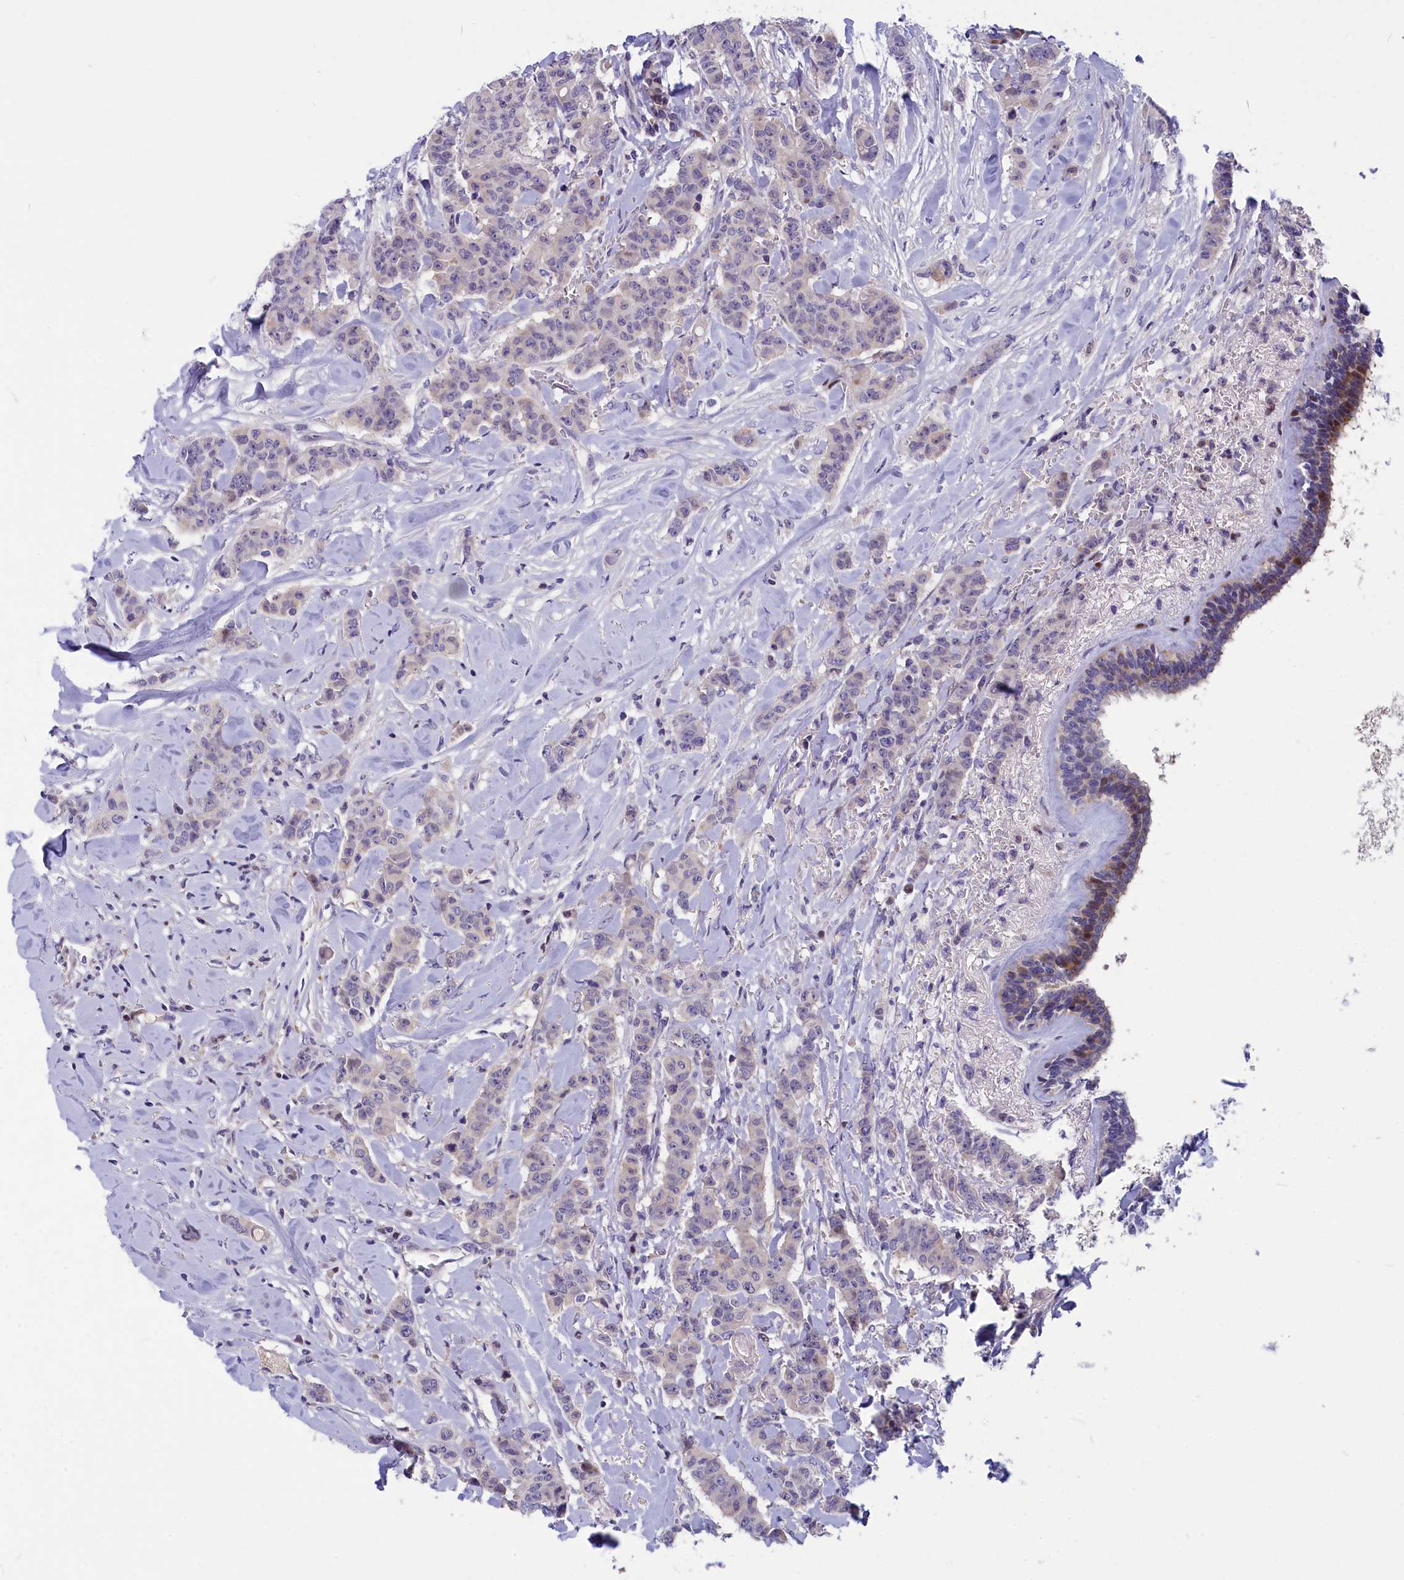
{"staining": {"intensity": "negative", "quantity": "none", "location": "none"}, "tissue": "breast cancer", "cell_type": "Tumor cells", "image_type": "cancer", "snomed": [{"axis": "morphology", "description": "Duct carcinoma"}, {"axis": "topography", "description": "Breast"}], "caption": "Tumor cells show no significant positivity in breast intraductal carcinoma.", "gene": "NKPD1", "patient": {"sex": "female", "age": 40}}